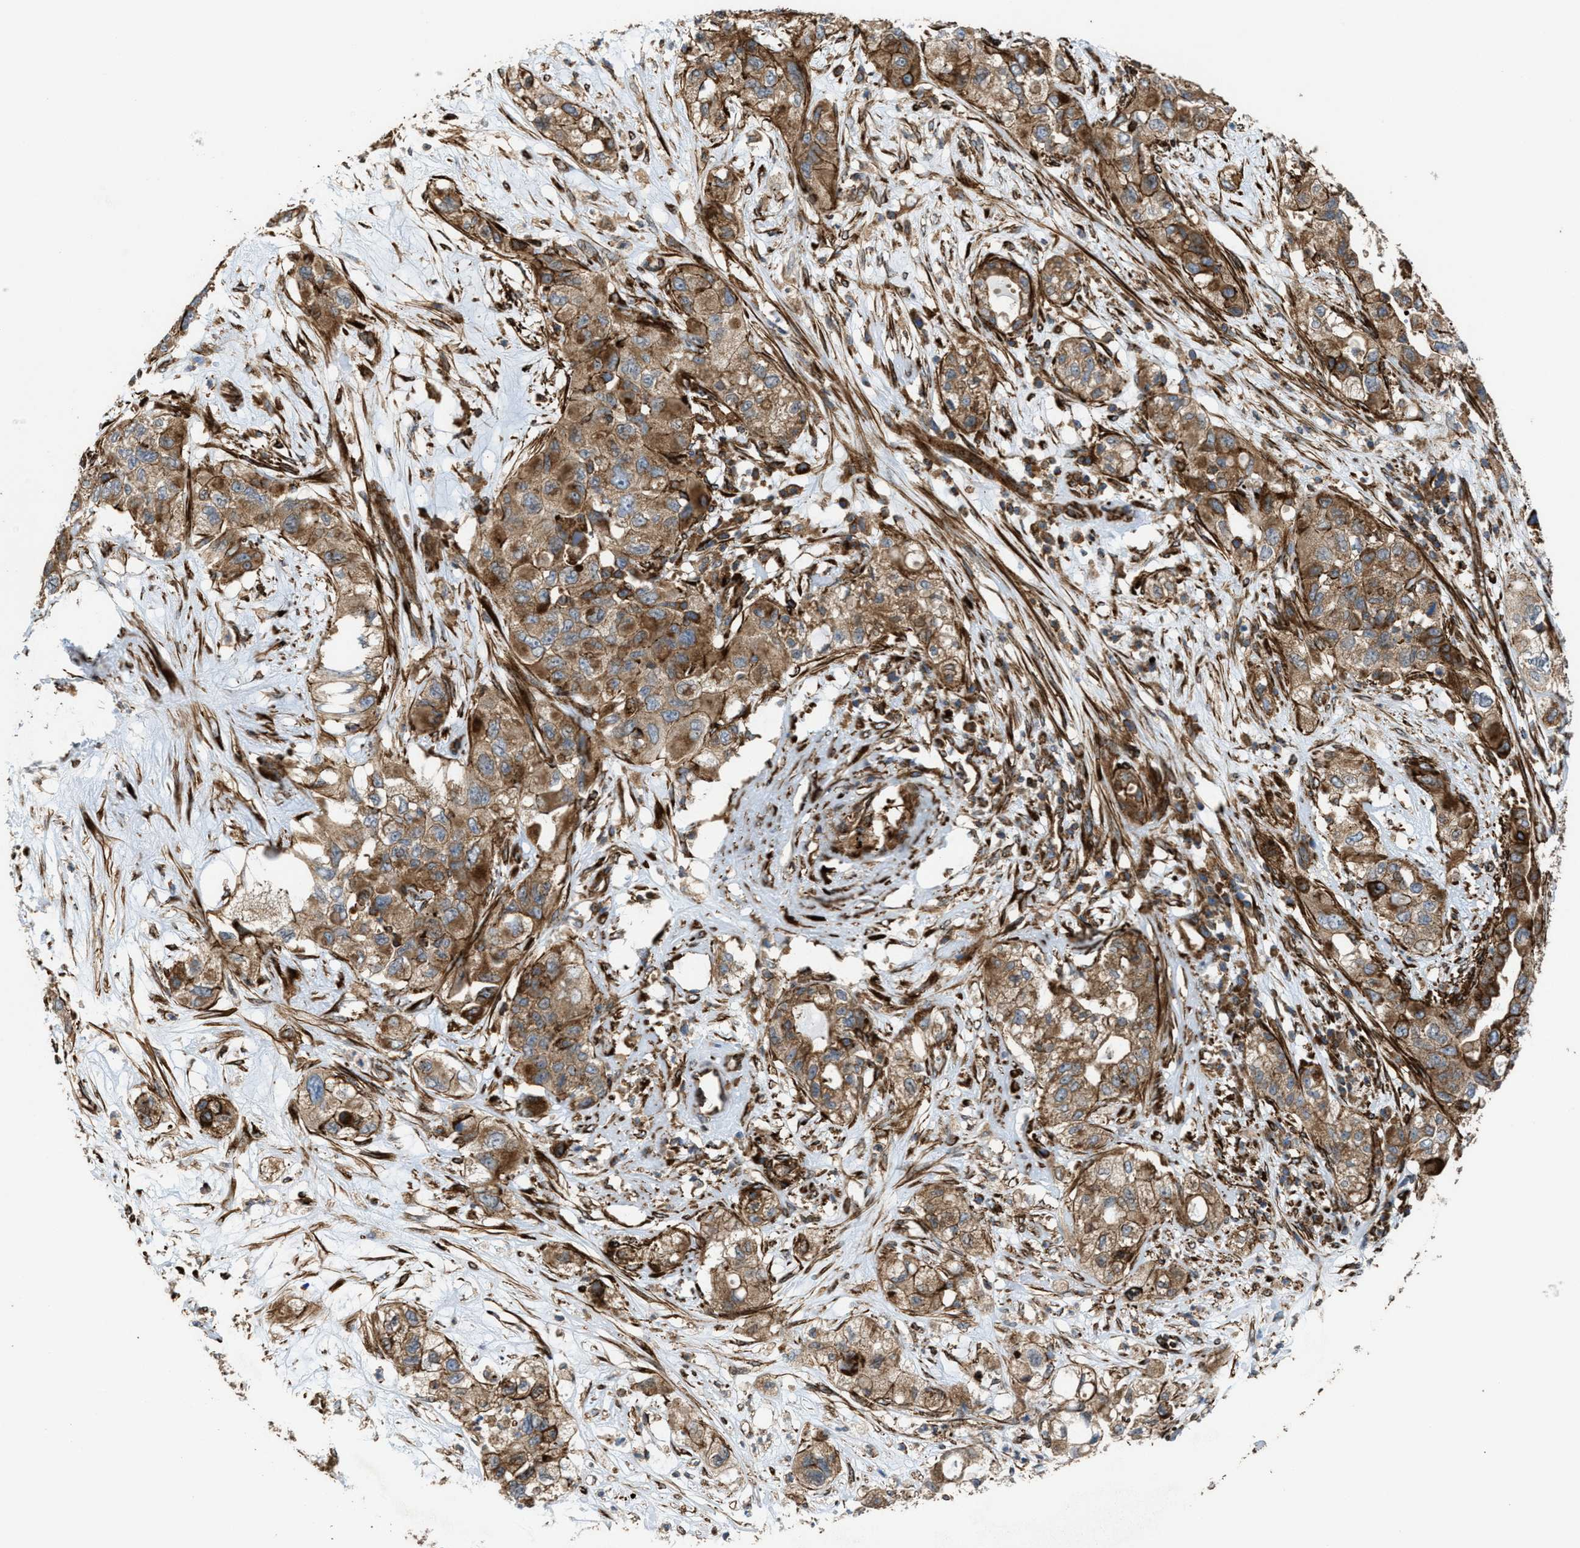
{"staining": {"intensity": "moderate", "quantity": ">75%", "location": "cytoplasmic/membranous"}, "tissue": "pancreatic cancer", "cell_type": "Tumor cells", "image_type": "cancer", "snomed": [{"axis": "morphology", "description": "Adenocarcinoma, NOS"}, {"axis": "topography", "description": "Pancreas"}], "caption": "Immunohistochemistry staining of adenocarcinoma (pancreatic), which displays medium levels of moderate cytoplasmic/membranous expression in approximately >75% of tumor cells indicating moderate cytoplasmic/membranous protein positivity. The staining was performed using DAB (brown) for protein detection and nuclei were counterstained in hematoxylin (blue).", "gene": "EGLN1", "patient": {"sex": "female", "age": 78}}